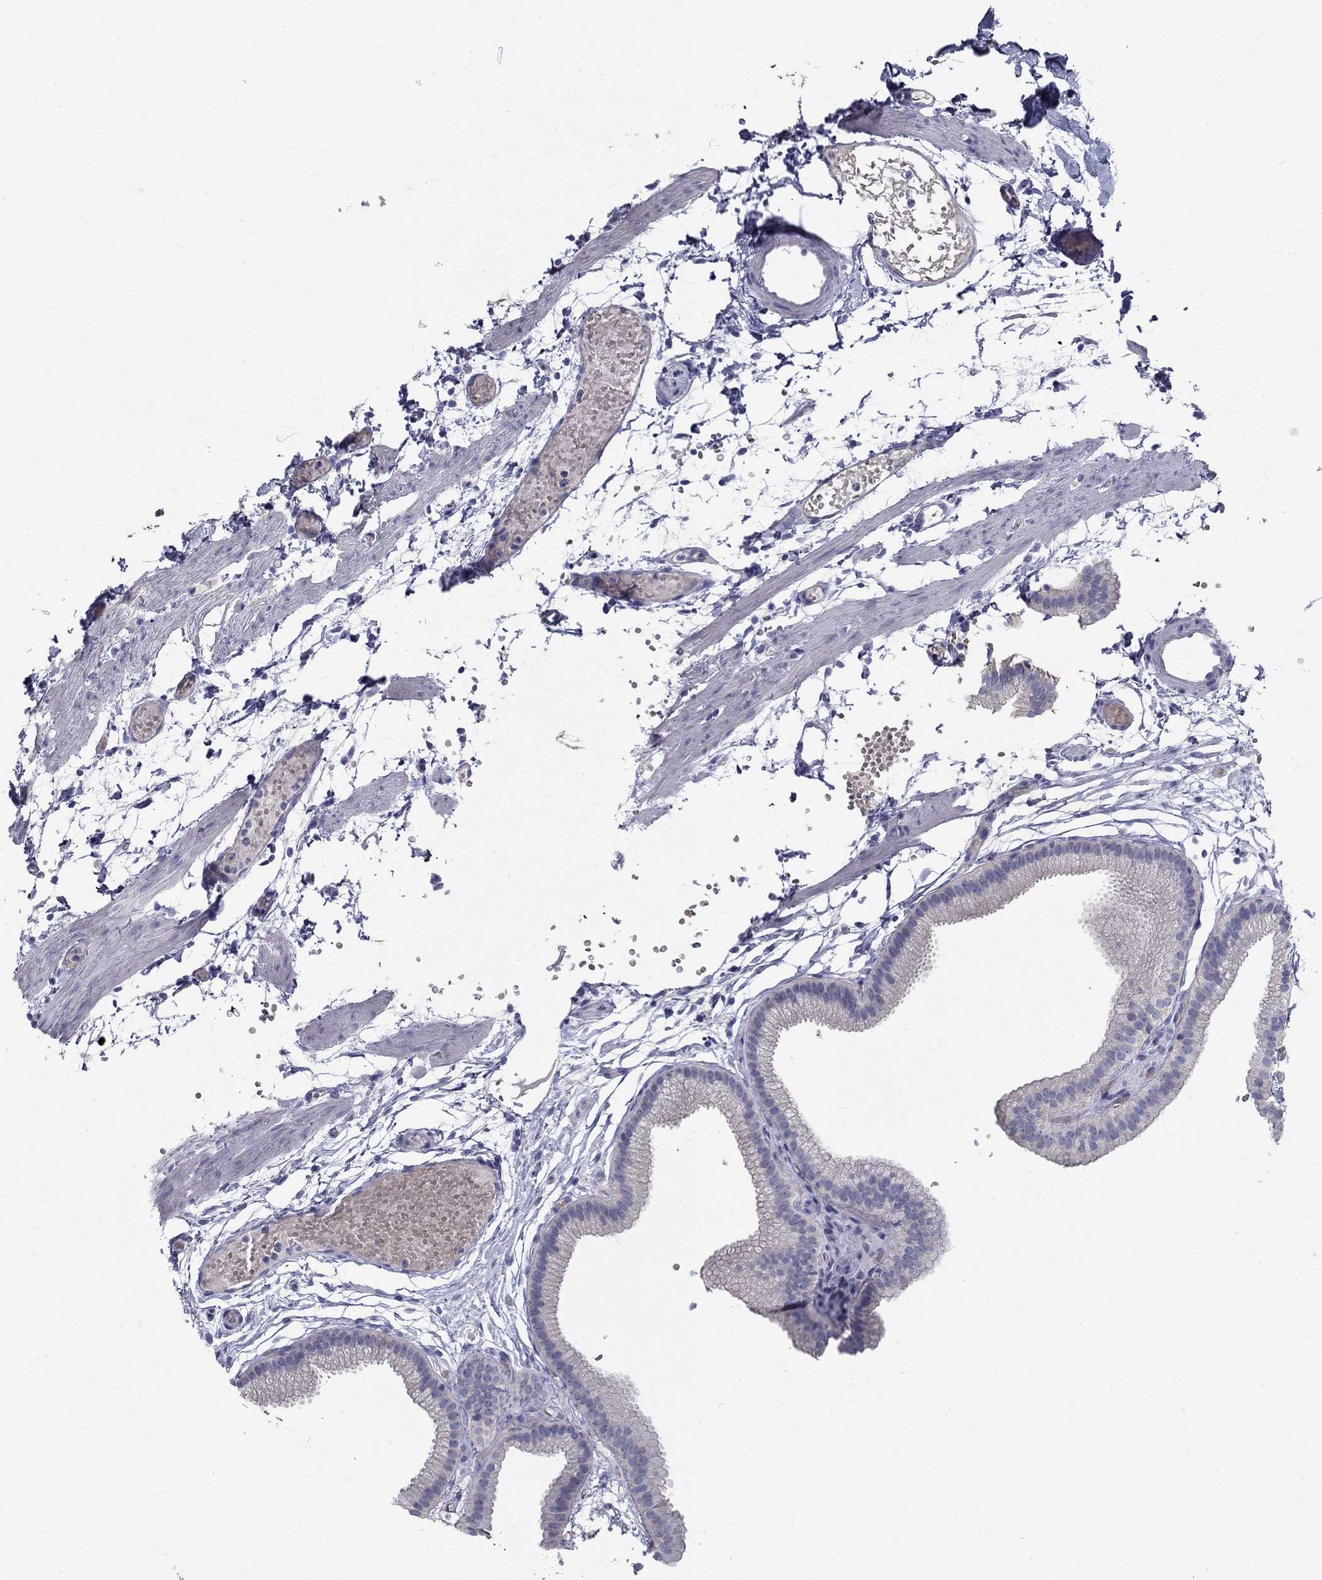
{"staining": {"intensity": "negative", "quantity": "none", "location": "none"}, "tissue": "gallbladder", "cell_type": "Glandular cells", "image_type": "normal", "snomed": [{"axis": "morphology", "description": "Normal tissue, NOS"}, {"axis": "topography", "description": "Gallbladder"}], "caption": "Histopathology image shows no significant protein positivity in glandular cells of benign gallbladder. Nuclei are stained in blue.", "gene": "ENSG00000290147", "patient": {"sex": "female", "age": 45}}